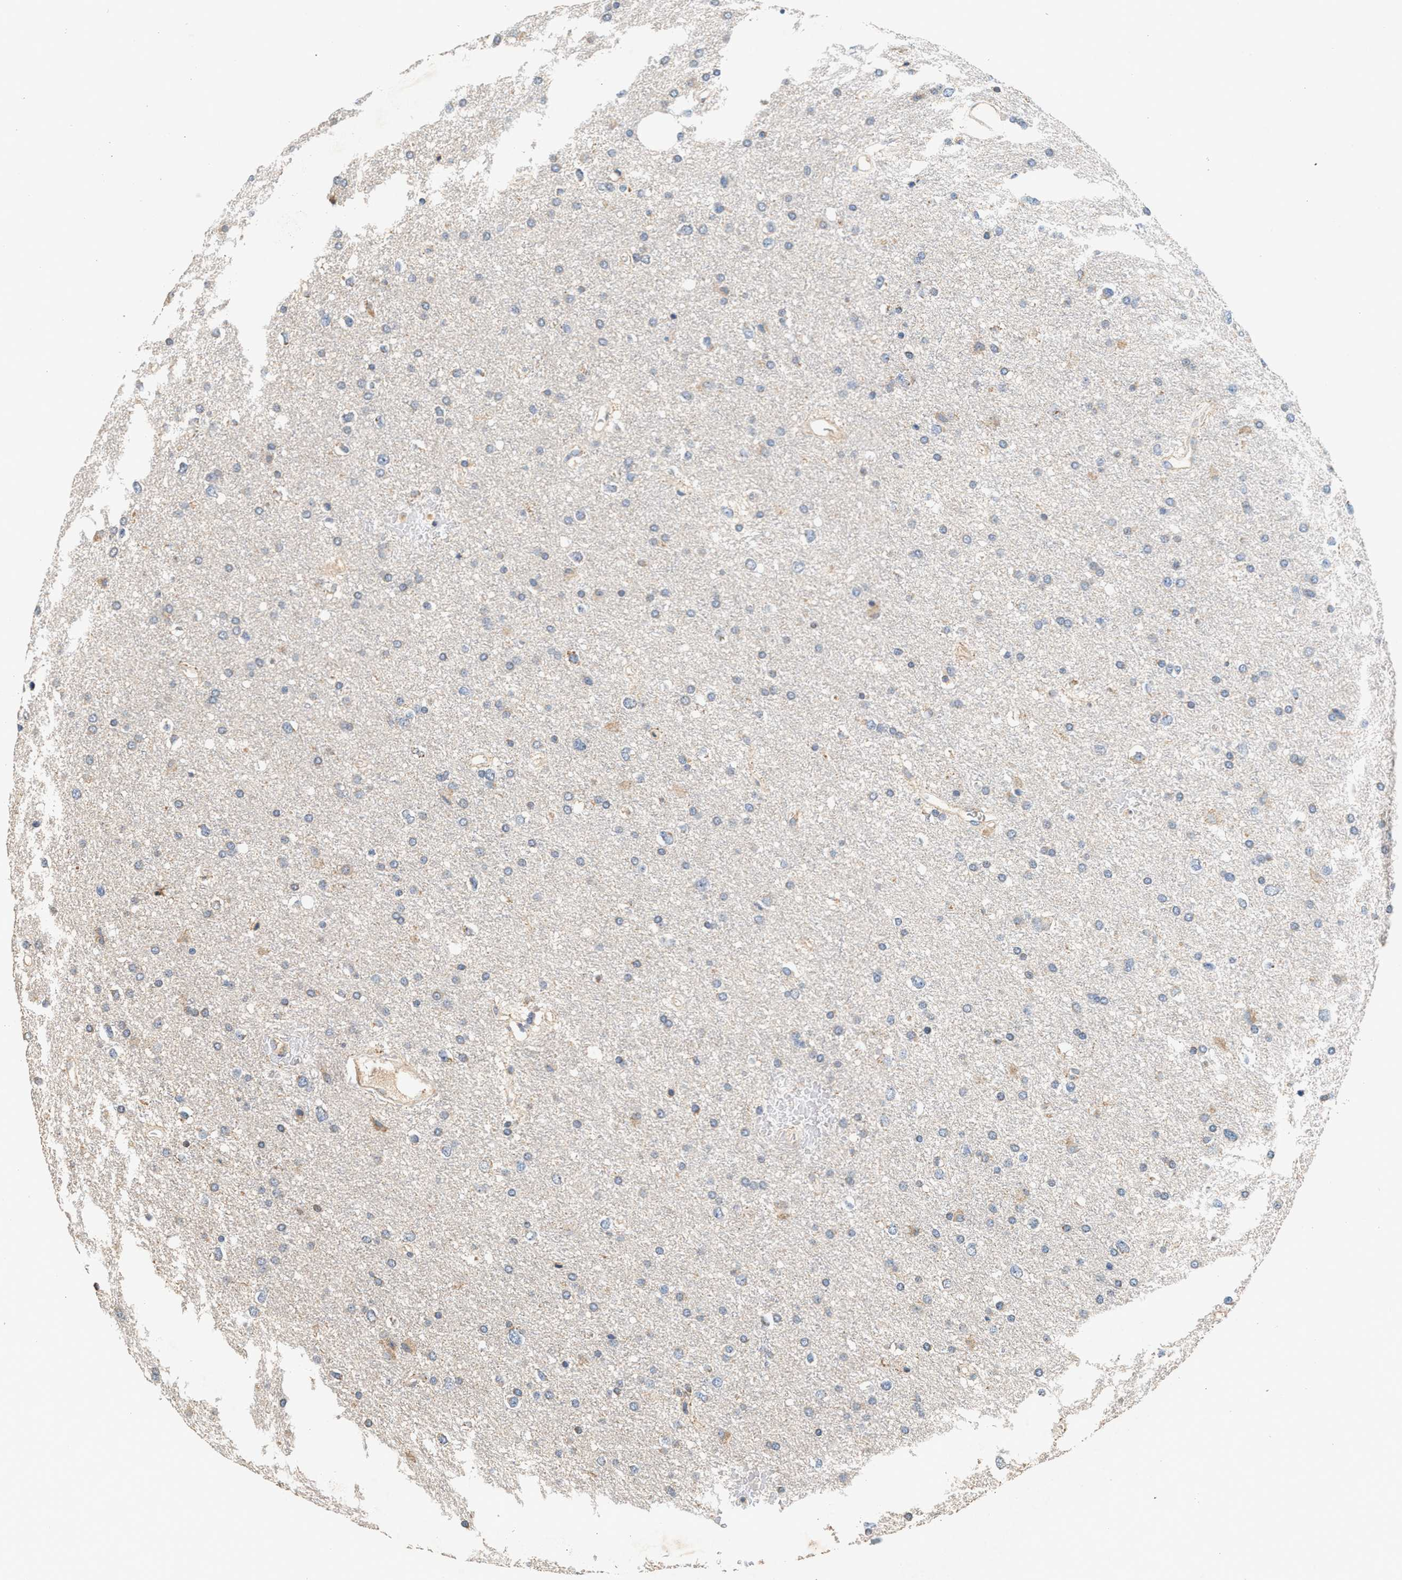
{"staining": {"intensity": "weak", "quantity": "<25%", "location": "cytoplasmic/membranous"}, "tissue": "glioma", "cell_type": "Tumor cells", "image_type": "cancer", "snomed": [{"axis": "morphology", "description": "Glioma, malignant, Low grade"}, {"axis": "topography", "description": "Brain"}], "caption": "The IHC micrograph has no significant staining in tumor cells of glioma tissue.", "gene": "PTGR3", "patient": {"sex": "female", "age": 37}}